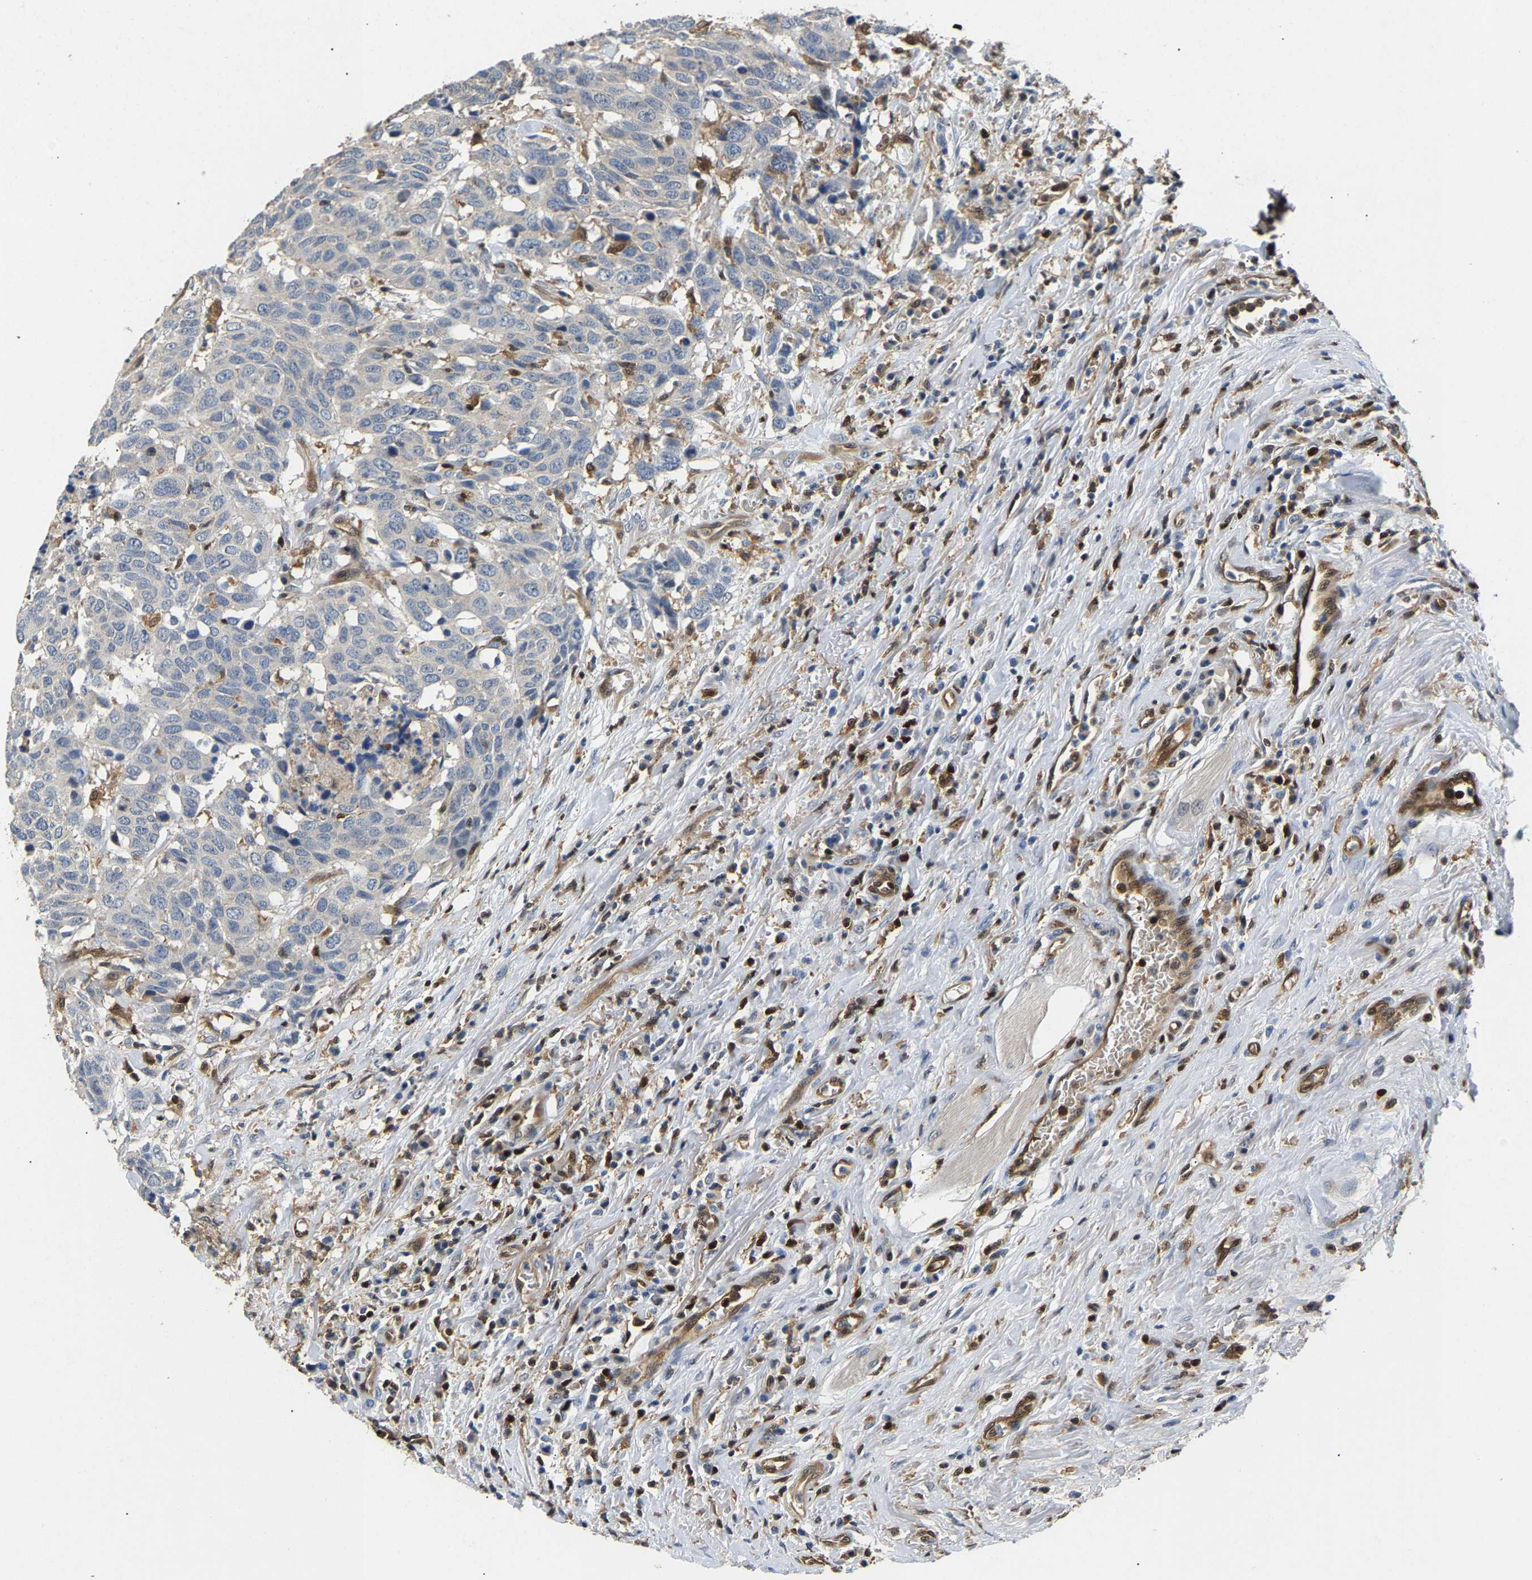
{"staining": {"intensity": "negative", "quantity": "none", "location": "none"}, "tissue": "head and neck cancer", "cell_type": "Tumor cells", "image_type": "cancer", "snomed": [{"axis": "morphology", "description": "Squamous cell carcinoma, NOS"}, {"axis": "topography", "description": "Head-Neck"}], "caption": "IHC photomicrograph of head and neck cancer stained for a protein (brown), which demonstrates no expression in tumor cells.", "gene": "GIMAP7", "patient": {"sex": "male", "age": 66}}